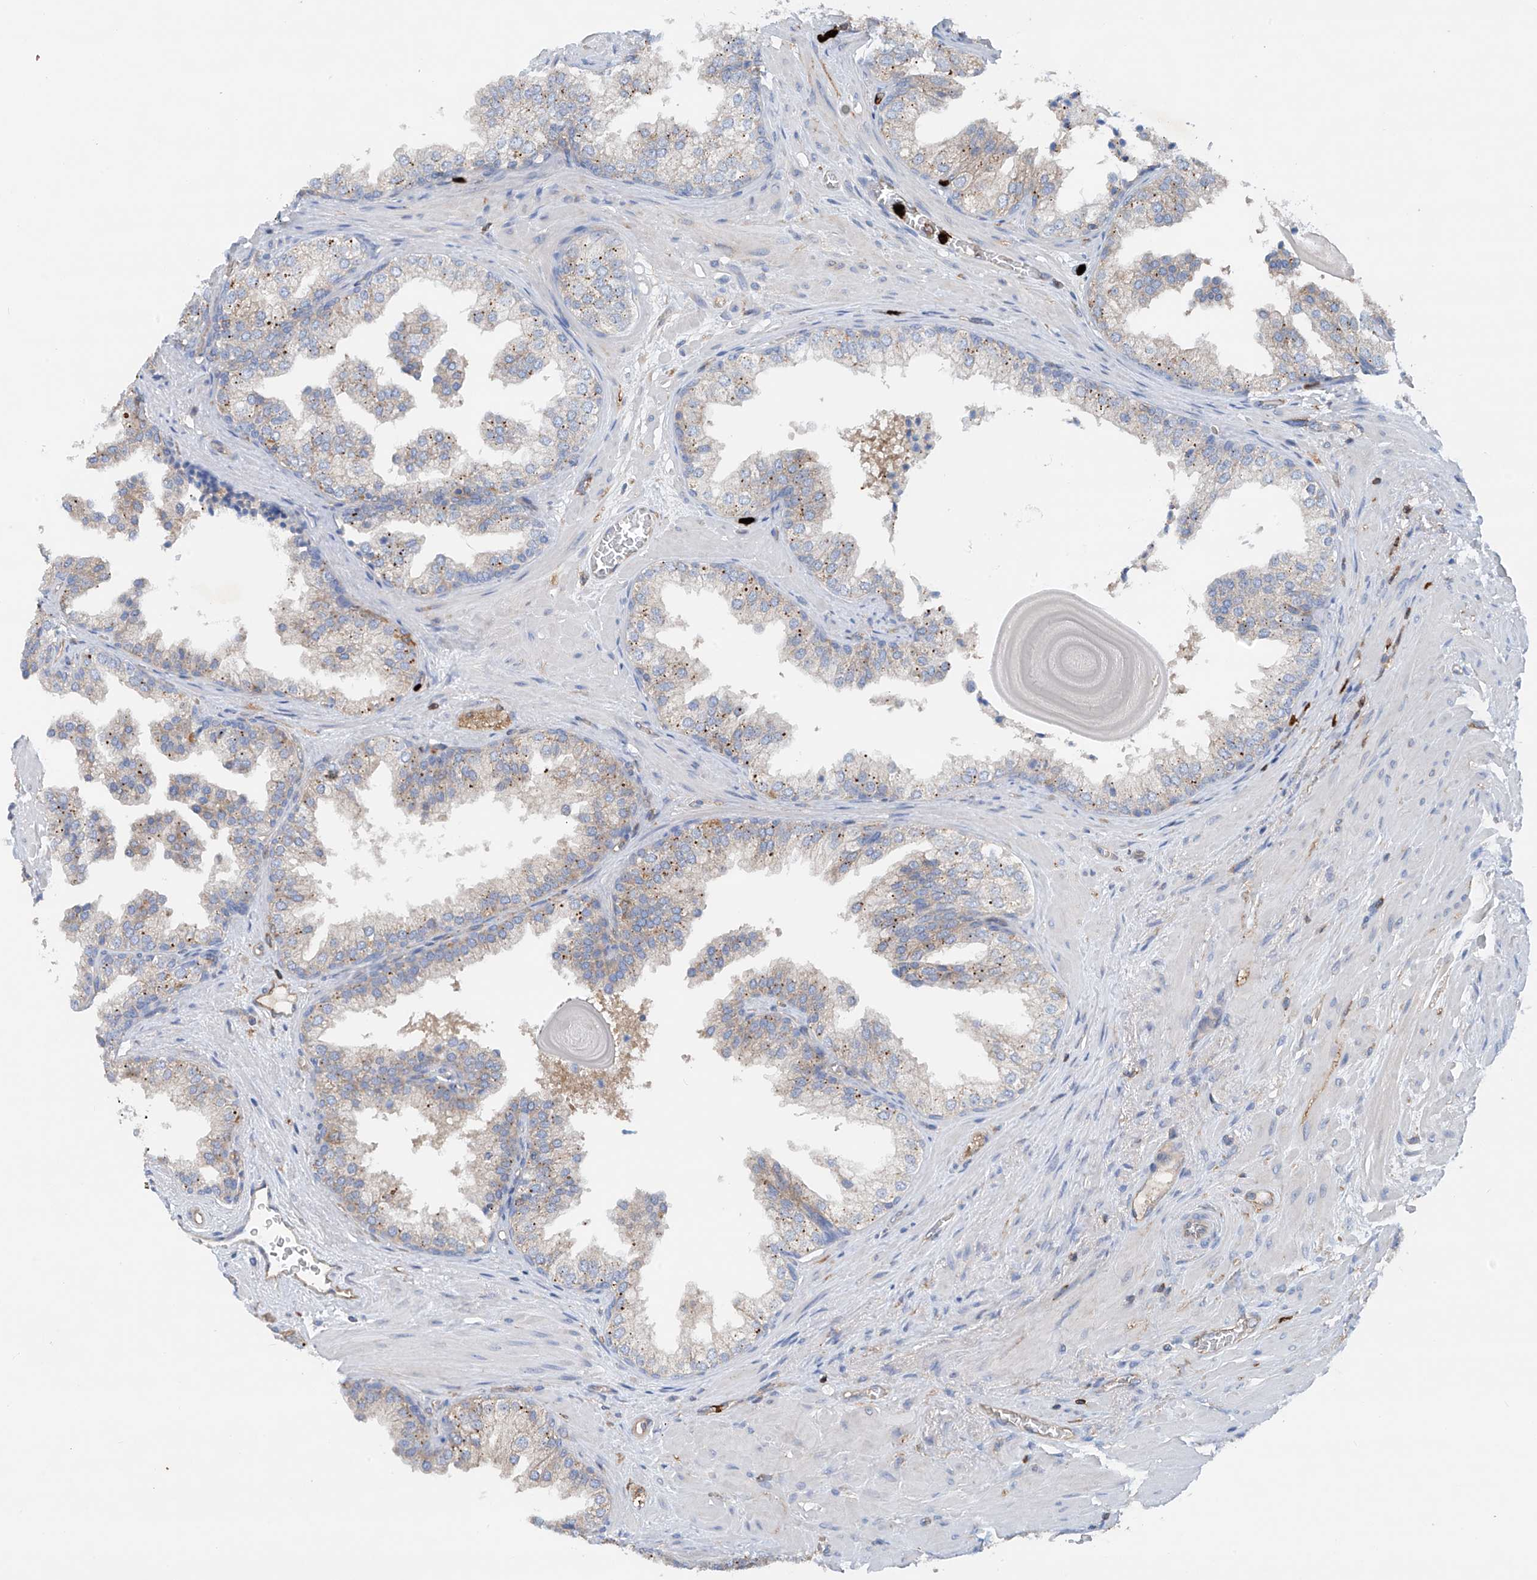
{"staining": {"intensity": "weak", "quantity": "<25%", "location": "cytoplasmic/membranous"}, "tissue": "prostate", "cell_type": "Glandular cells", "image_type": "normal", "snomed": [{"axis": "morphology", "description": "Normal tissue, NOS"}, {"axis": "topography", "description": "Prostate"}], "caption": "A photomicrograph of prostate stained for a protein demonstrates no brown staining in glandular cells.", "gene": "PHACTR2", "patient": {"sex": "male", "age": 48}}